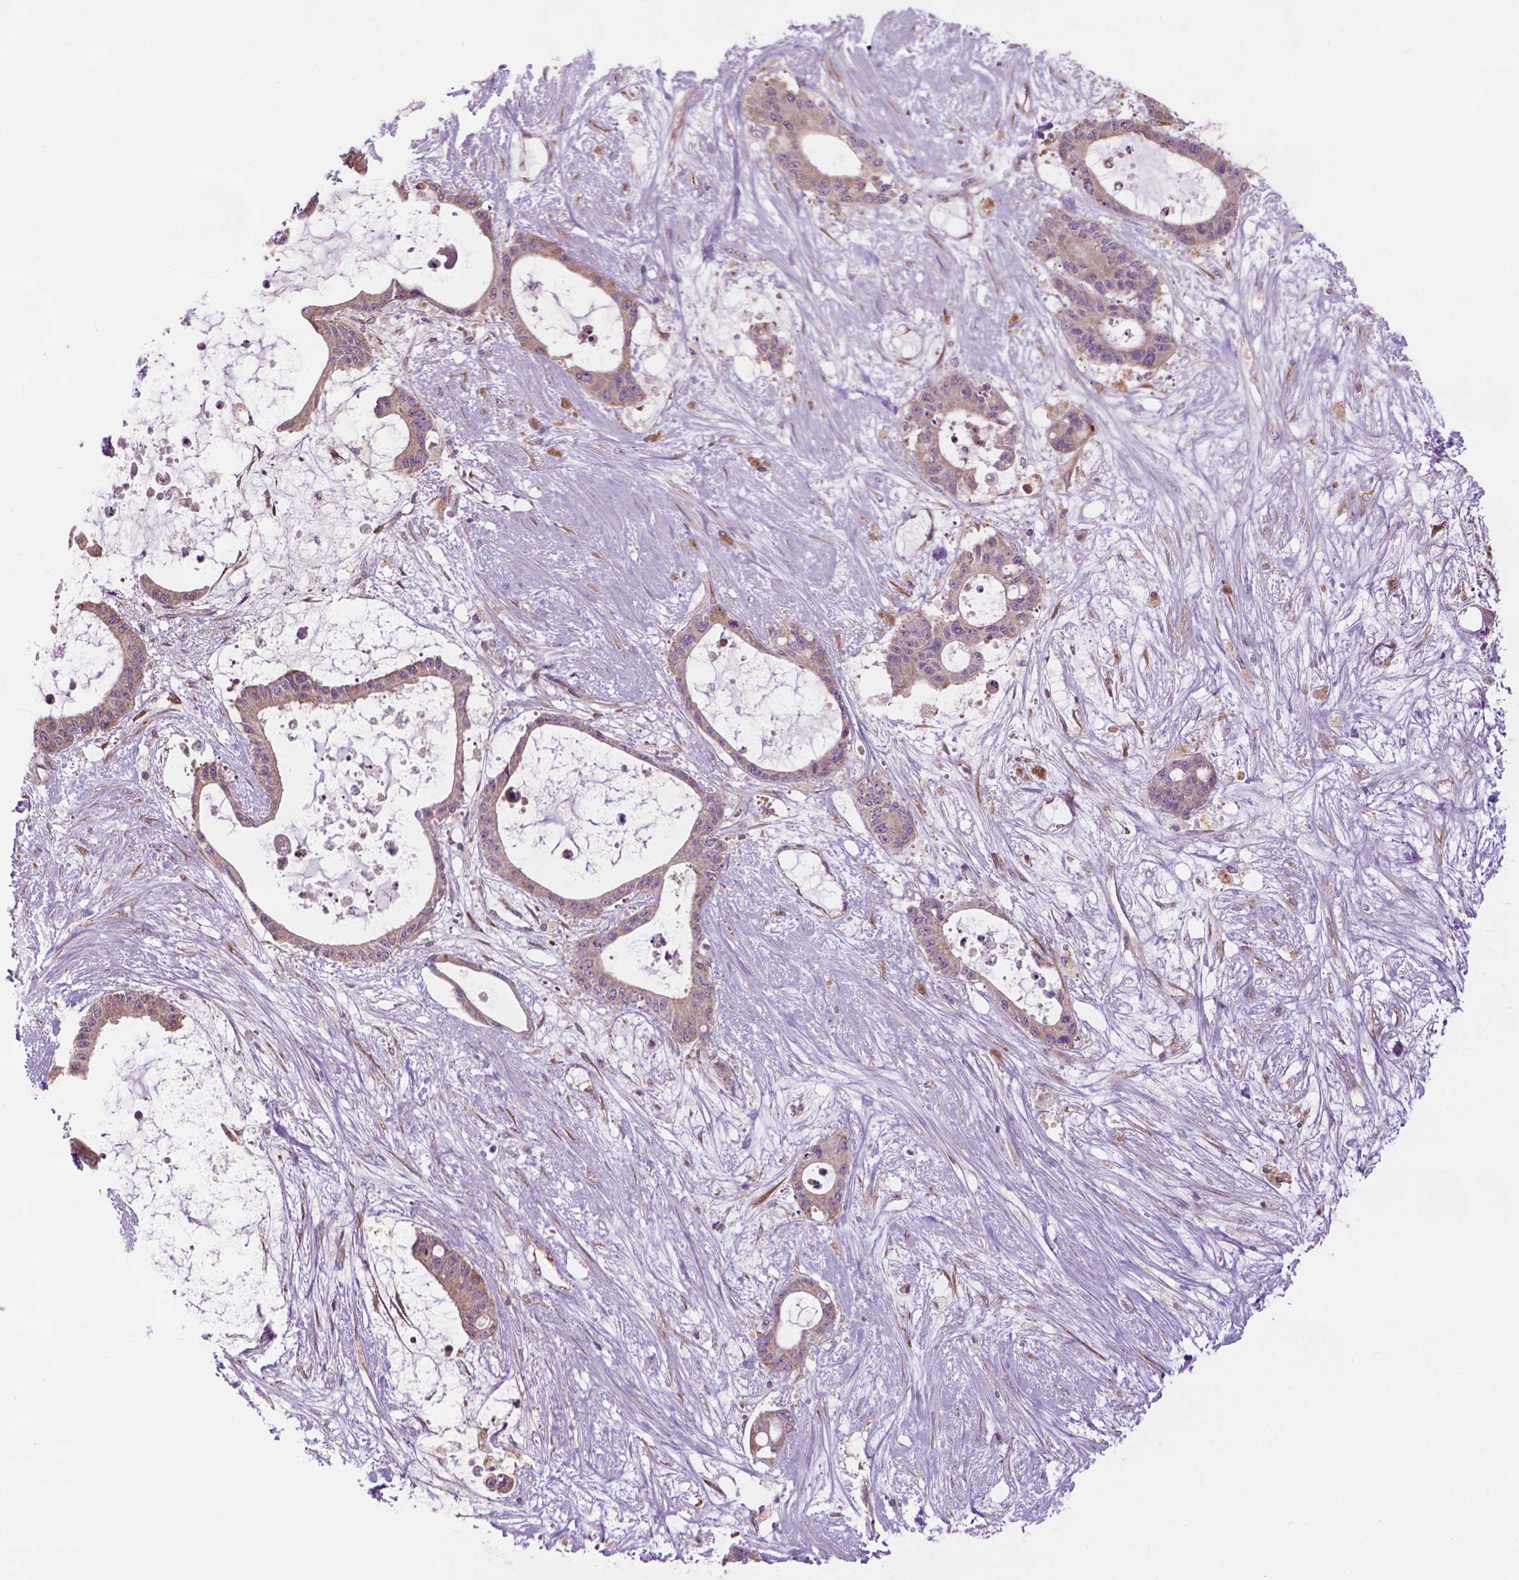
{"staining": {"intensity": "weak", "quantity": "<25%", "location": "cytoplasmic/membranous"}, "tissue": "liver cancer", "cell_type": "Tumor cells", "image_type": "cancer", "snomed": [{"axis": "morphology", "description": "Normal tissue, NOS"}, {"axis": "morphology", "description": "Cholangiocarcinoma"}, {"axis": "topography", "description": "Liver"}, {"axis": "topography", "description": "Peripheral nerve tissue"}], "caption": "The histopathology image displays no staining of tumor cells in cholangiocarcinoma (liver).", "gene": "NUDT1", "patient": {"sex": "female", "age": 73}}